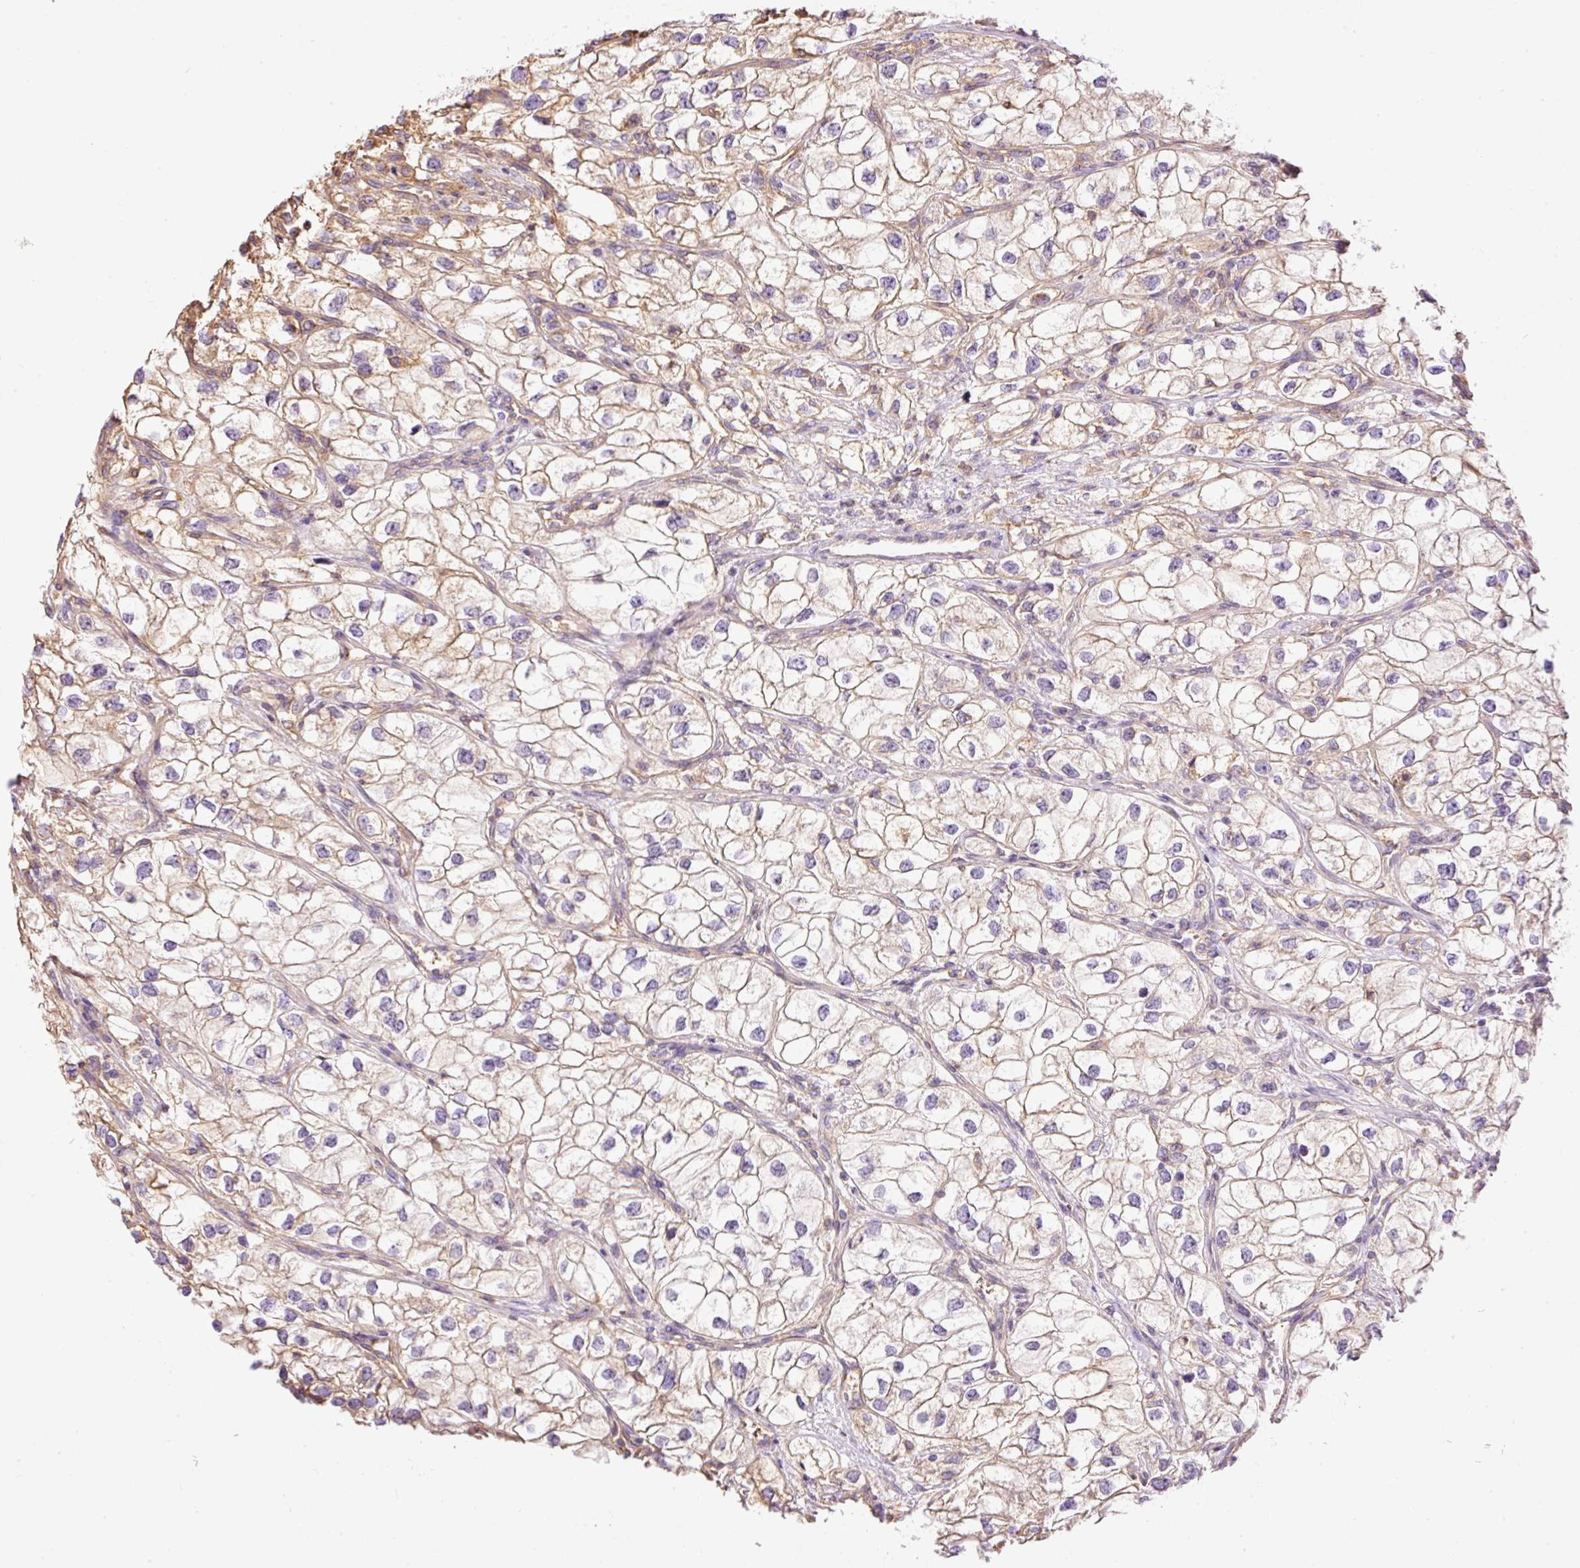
{"staining": {"intensity": "weak", "quantity": "<25%", "location": "cytoplasmic/membranous"}, "tissue": "renal cancer", "cell_type": "Tumor cells", "image_type": "cancer", "snomed": [{"axis": "morphology", "description": "Adenocarcinoma, NOS"}, {"axis": "topography", "description": "Kidney"}], "caption": "Tumor cells show no significant protein expression in adenocarcinoma (renal).", "gene": "IL10RB", "patient": {"sex": "male", "age": 59}}